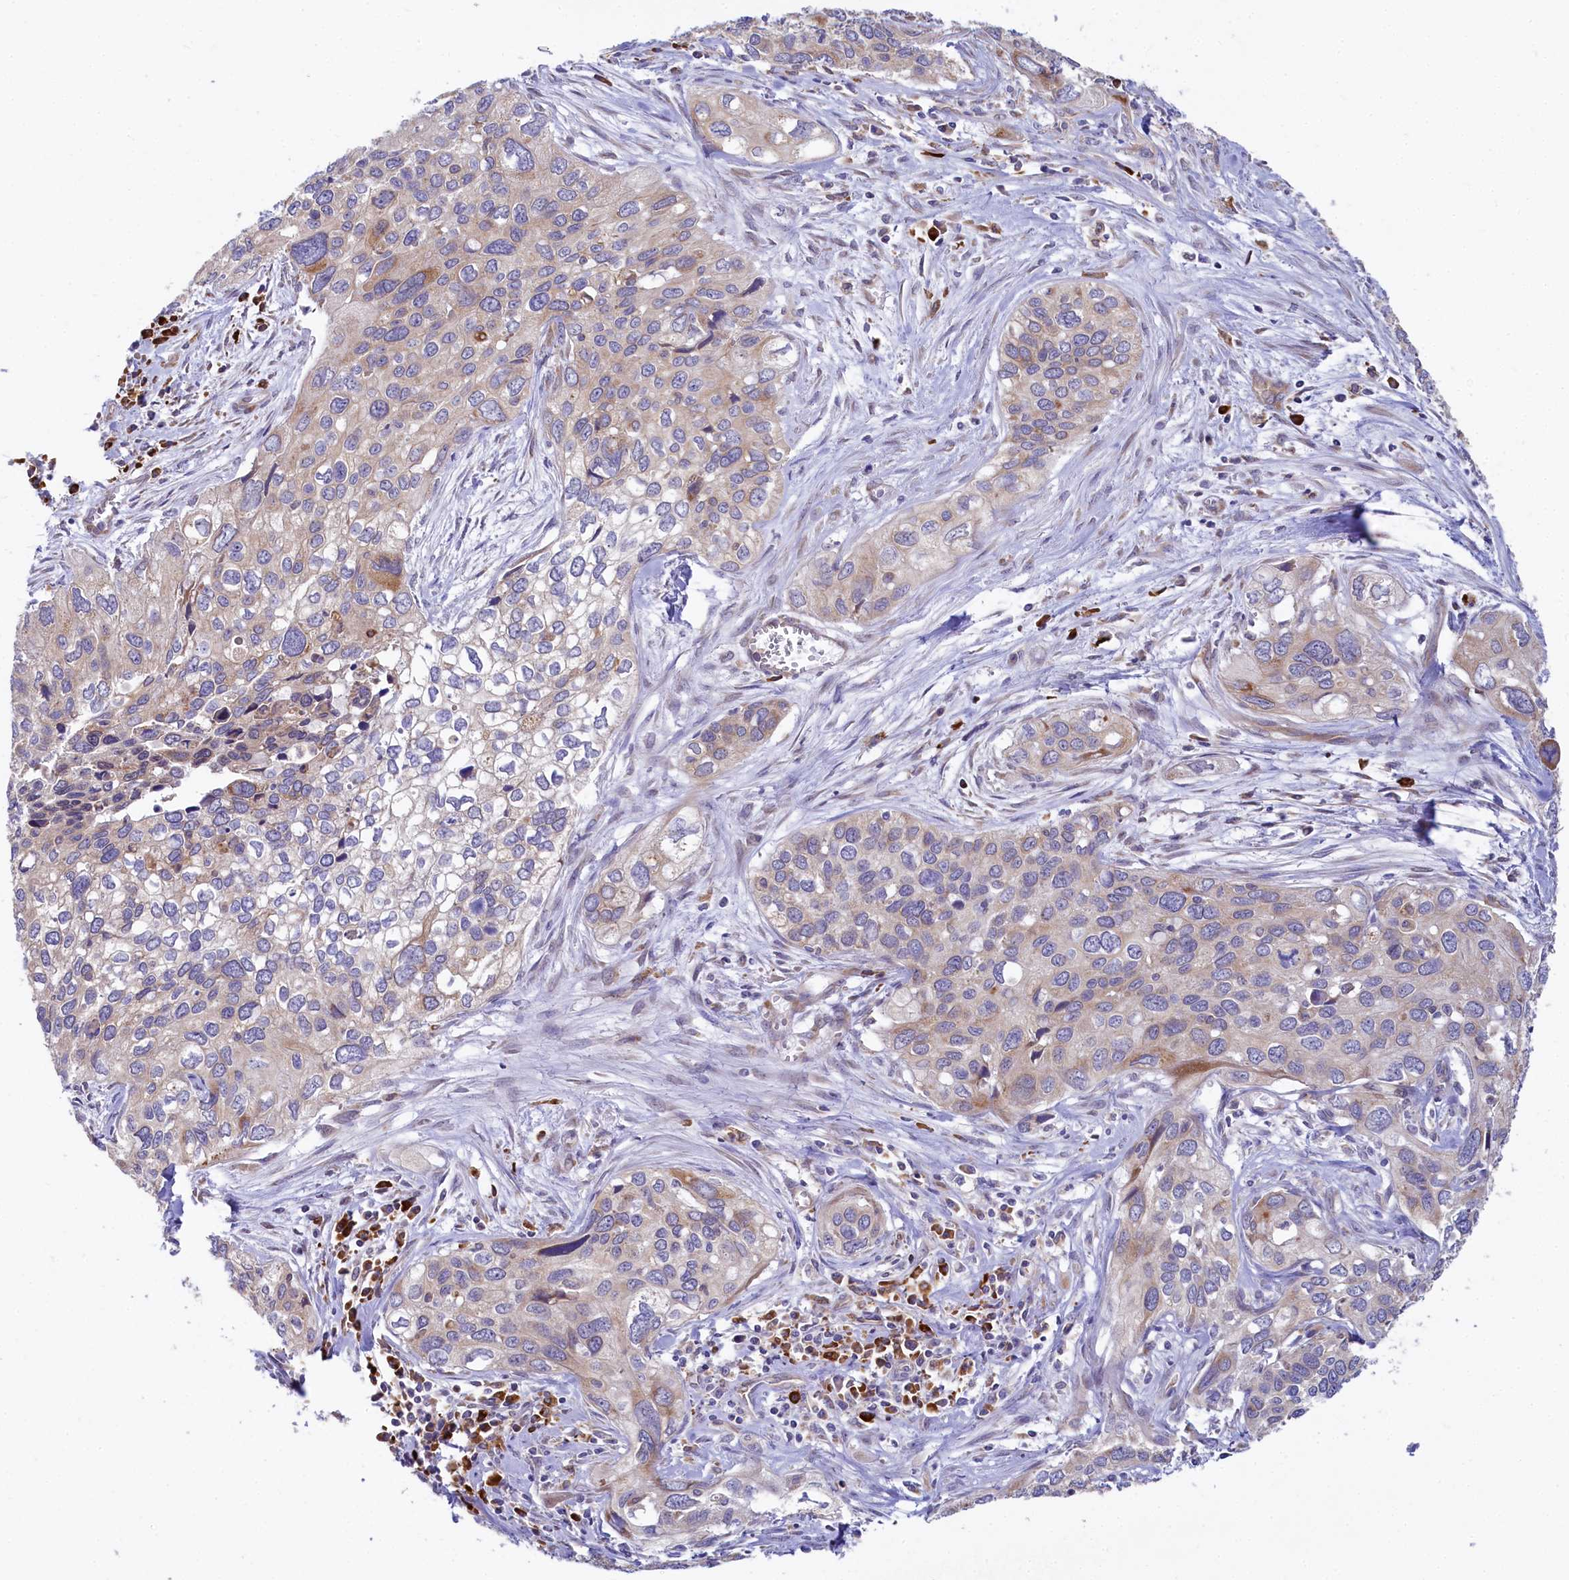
{"staining": {"intensity": "weak", "quantity": "<25%", "location": "cytoplasmic/membranous"}, "tissue": "cervical cancer", "cell_type": "Tumor cells", "image_type": "cancer", "snomed": [{"axis": "morphology", "description": "Squamous cell carcinoma, NOS"}, {"axis": "topography", "description": "Cervix"}], "caption": "Immunohistochemical staining of cervical squamous cell carcinoma shows no significant expression in tumor cells.", "gene": "CHID1", "patient": {"sex": "female", "age": 55}}